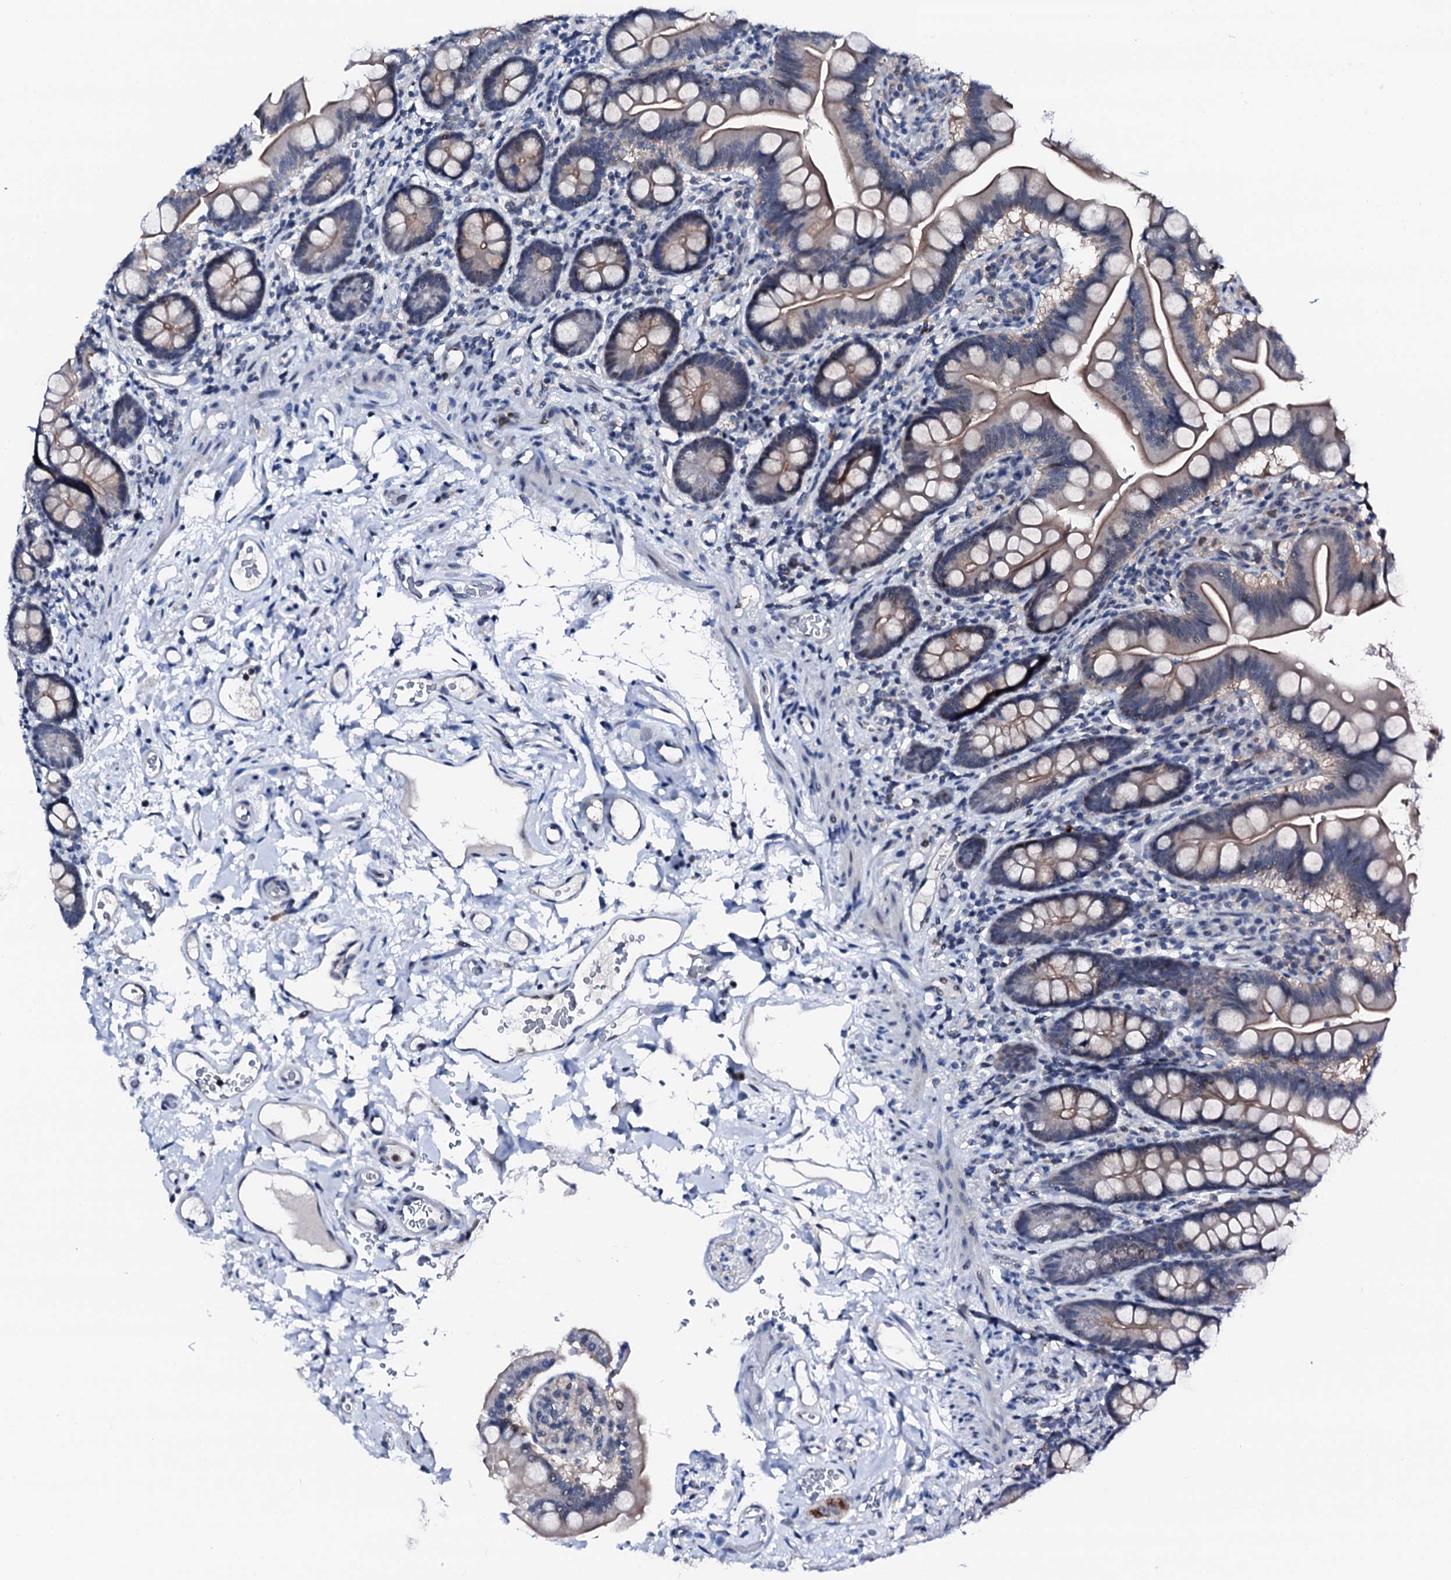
{"staining": {"intensity": "weak", "quantity": "25%-75%", "location": "cytoplasmic/membranous"}, "tissue": "small intestine", "cell_type": "Glandular cells", "image_type": "normal", "snomed": [{"axis": "morphology", "description": "Normal tissue, NOS"}, {"axis": "topography", "description": "Small intestine"}], "caption": "An IHC image of benign tissue is shown. Protein staining in brown shows weak cytoplasmic/membranous positivity in small intestine within glandular cells.", "gene": "TRAFD1", "patient": {"sex": "female", "age": 64}}